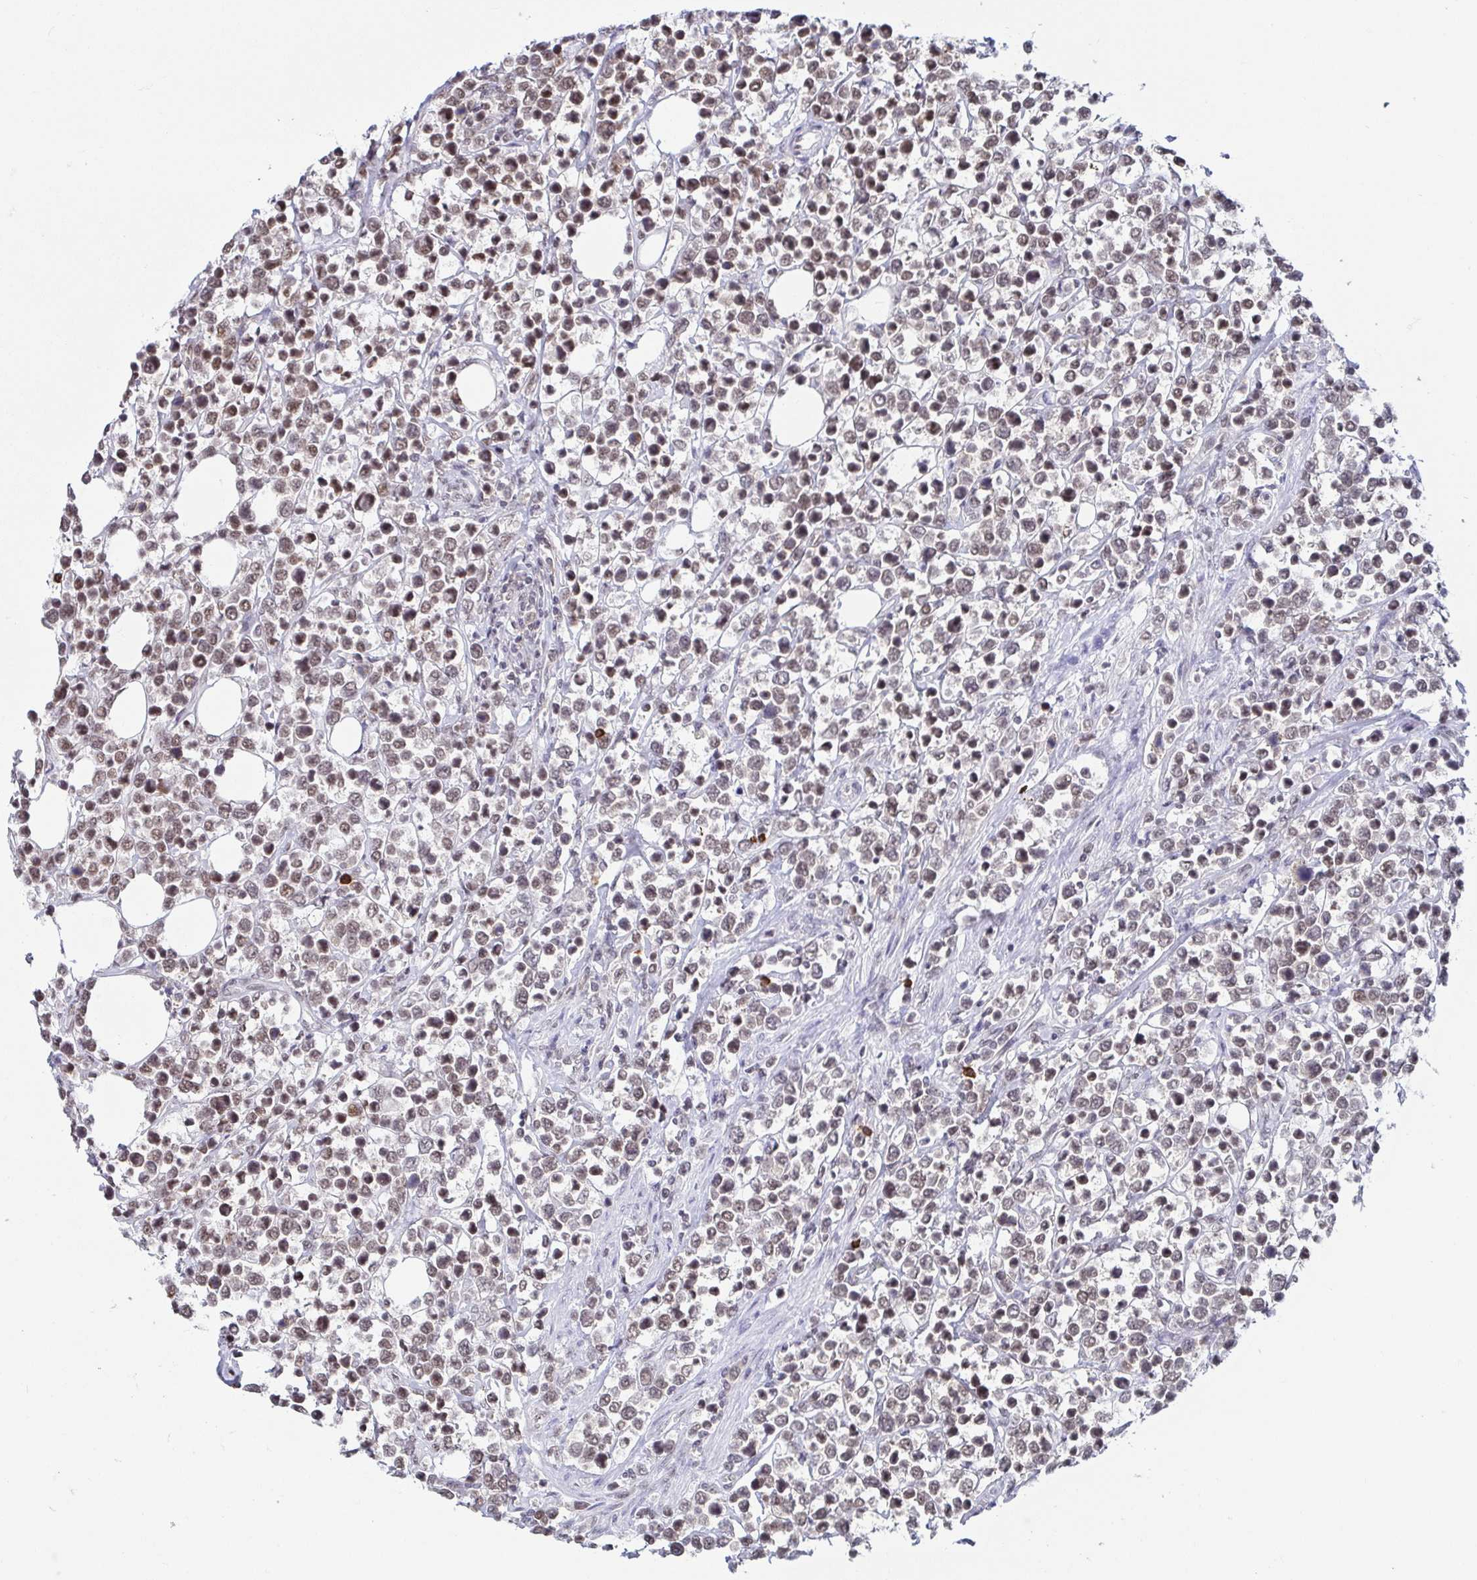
{"staining": {"intensity": "moderate", "quantity": "25%-75%", "location": "nuclear"}, "tissue": "lymphoma", "cell_type": "Tumor cells", "image_type": "cancer", "snomed": [{"axis": "morphology", "description": "Malignant lymphoma, non-Hodgkin's type, Low grade"}, {"axis": "topography", "description": "Lymph node"}], "caption": "Immunohistochemical staining of malignant lymphoma, non-Hodgkin's type (low-grade) shows medium levels of moderate nuclear staining in about 25%-75% of tumor cells. The staining was performed using DAB (3,3'-diaminobenzidine), with brown indicating positive protein expression. Nuclei are stained blue with hematoxylin.", "gene": "EWSR1", "patient": {"sex": "male", "age": 60}}